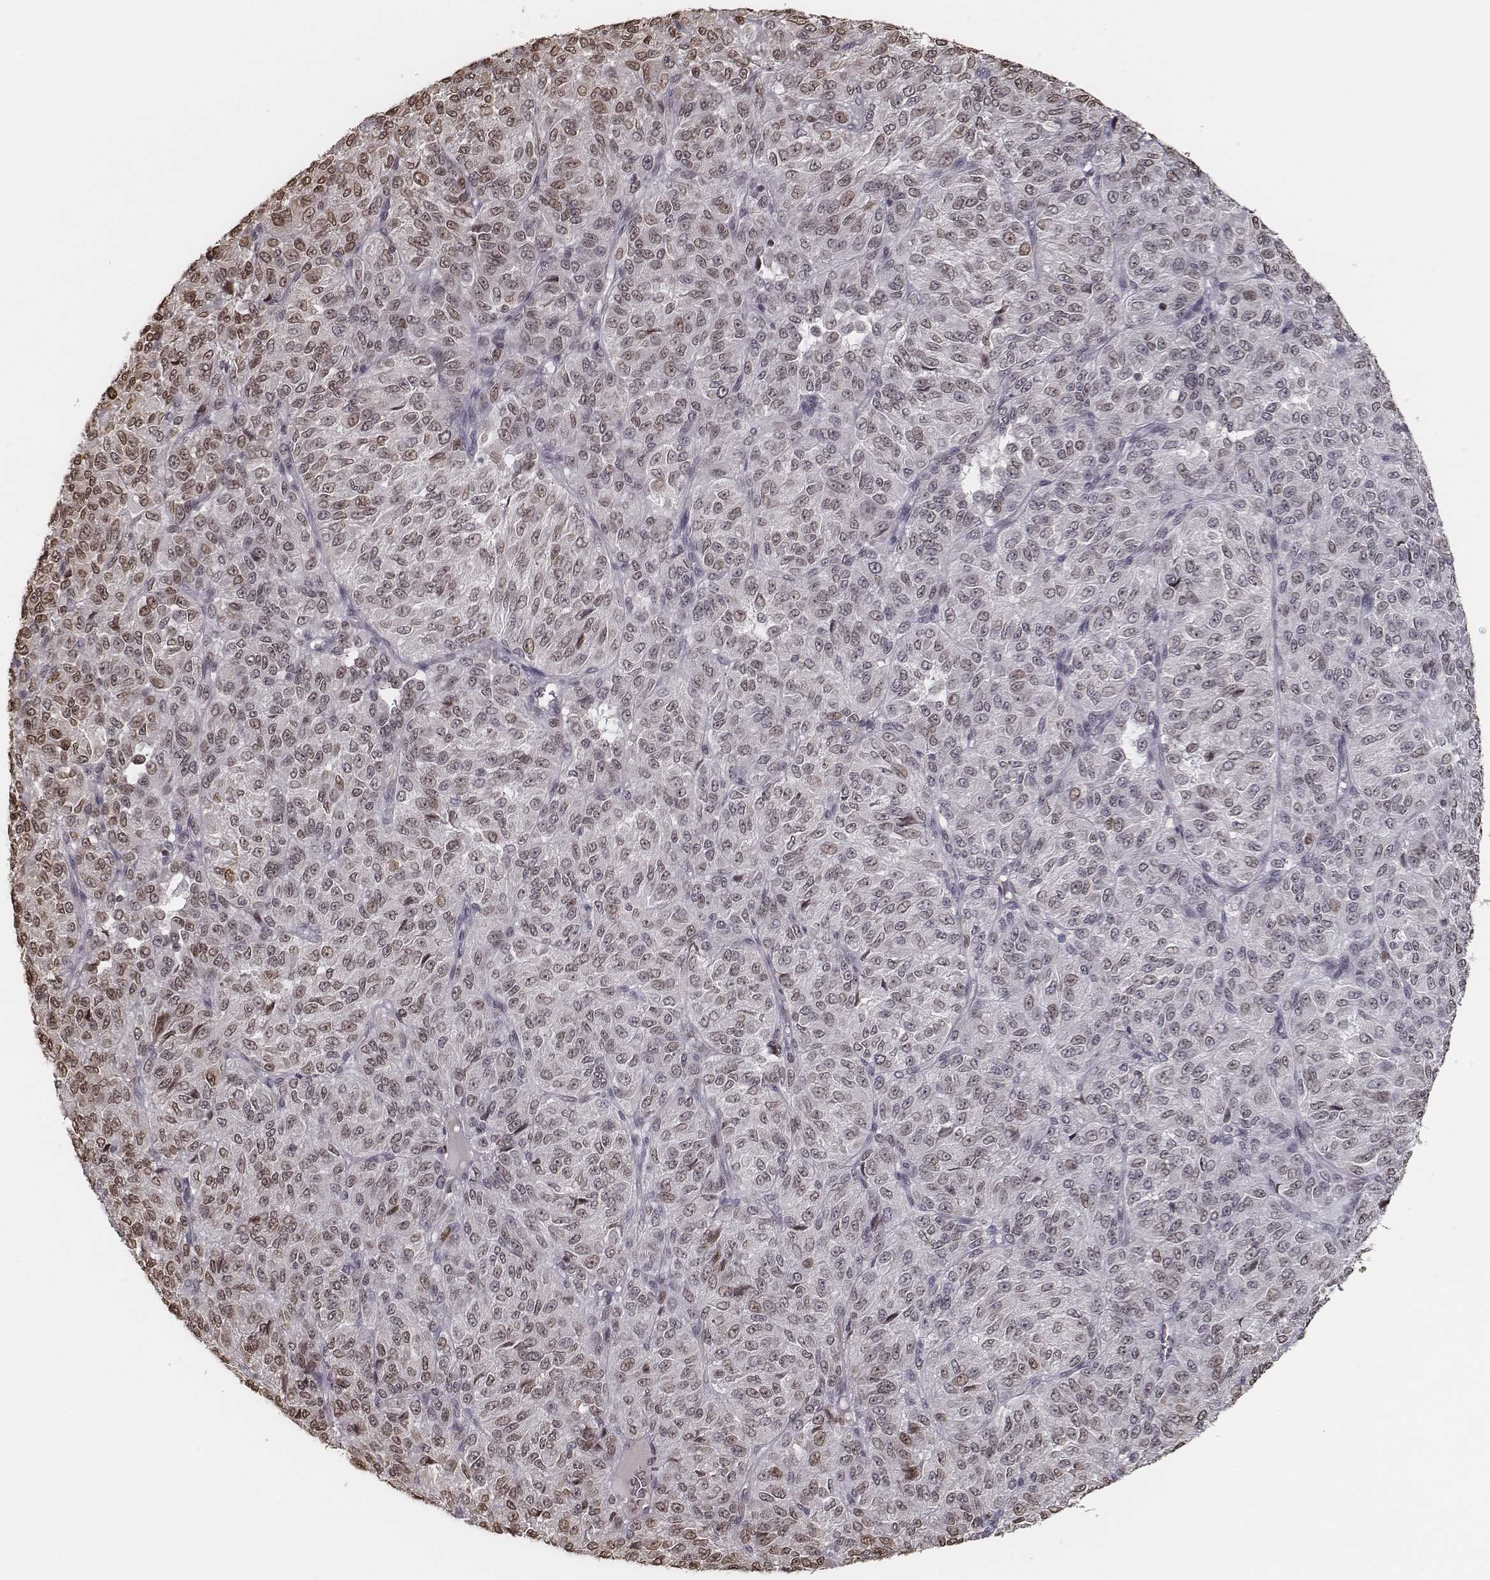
{"staining": {"intensity": "weak", "quantity": ">75%", "location": "nuclear"}, "tissue": "melanoma", "cell_type": "Tumor cells", "image_type": "cancer", "snomed": [{"axis": "morphology", "description": "Malignant melanoma, Metastatic site"}, {"axis": "topography", "description": "Brain"}], "caption": "Immunohistochemistry (DAB (3,3'-diaminobenzidine)) staining of melanoma displays weak nuclear protein positivity in approximately >75% of tumor cells.", "gene": "HMGA2", "patient": {"sex": "female", "age": 56}}